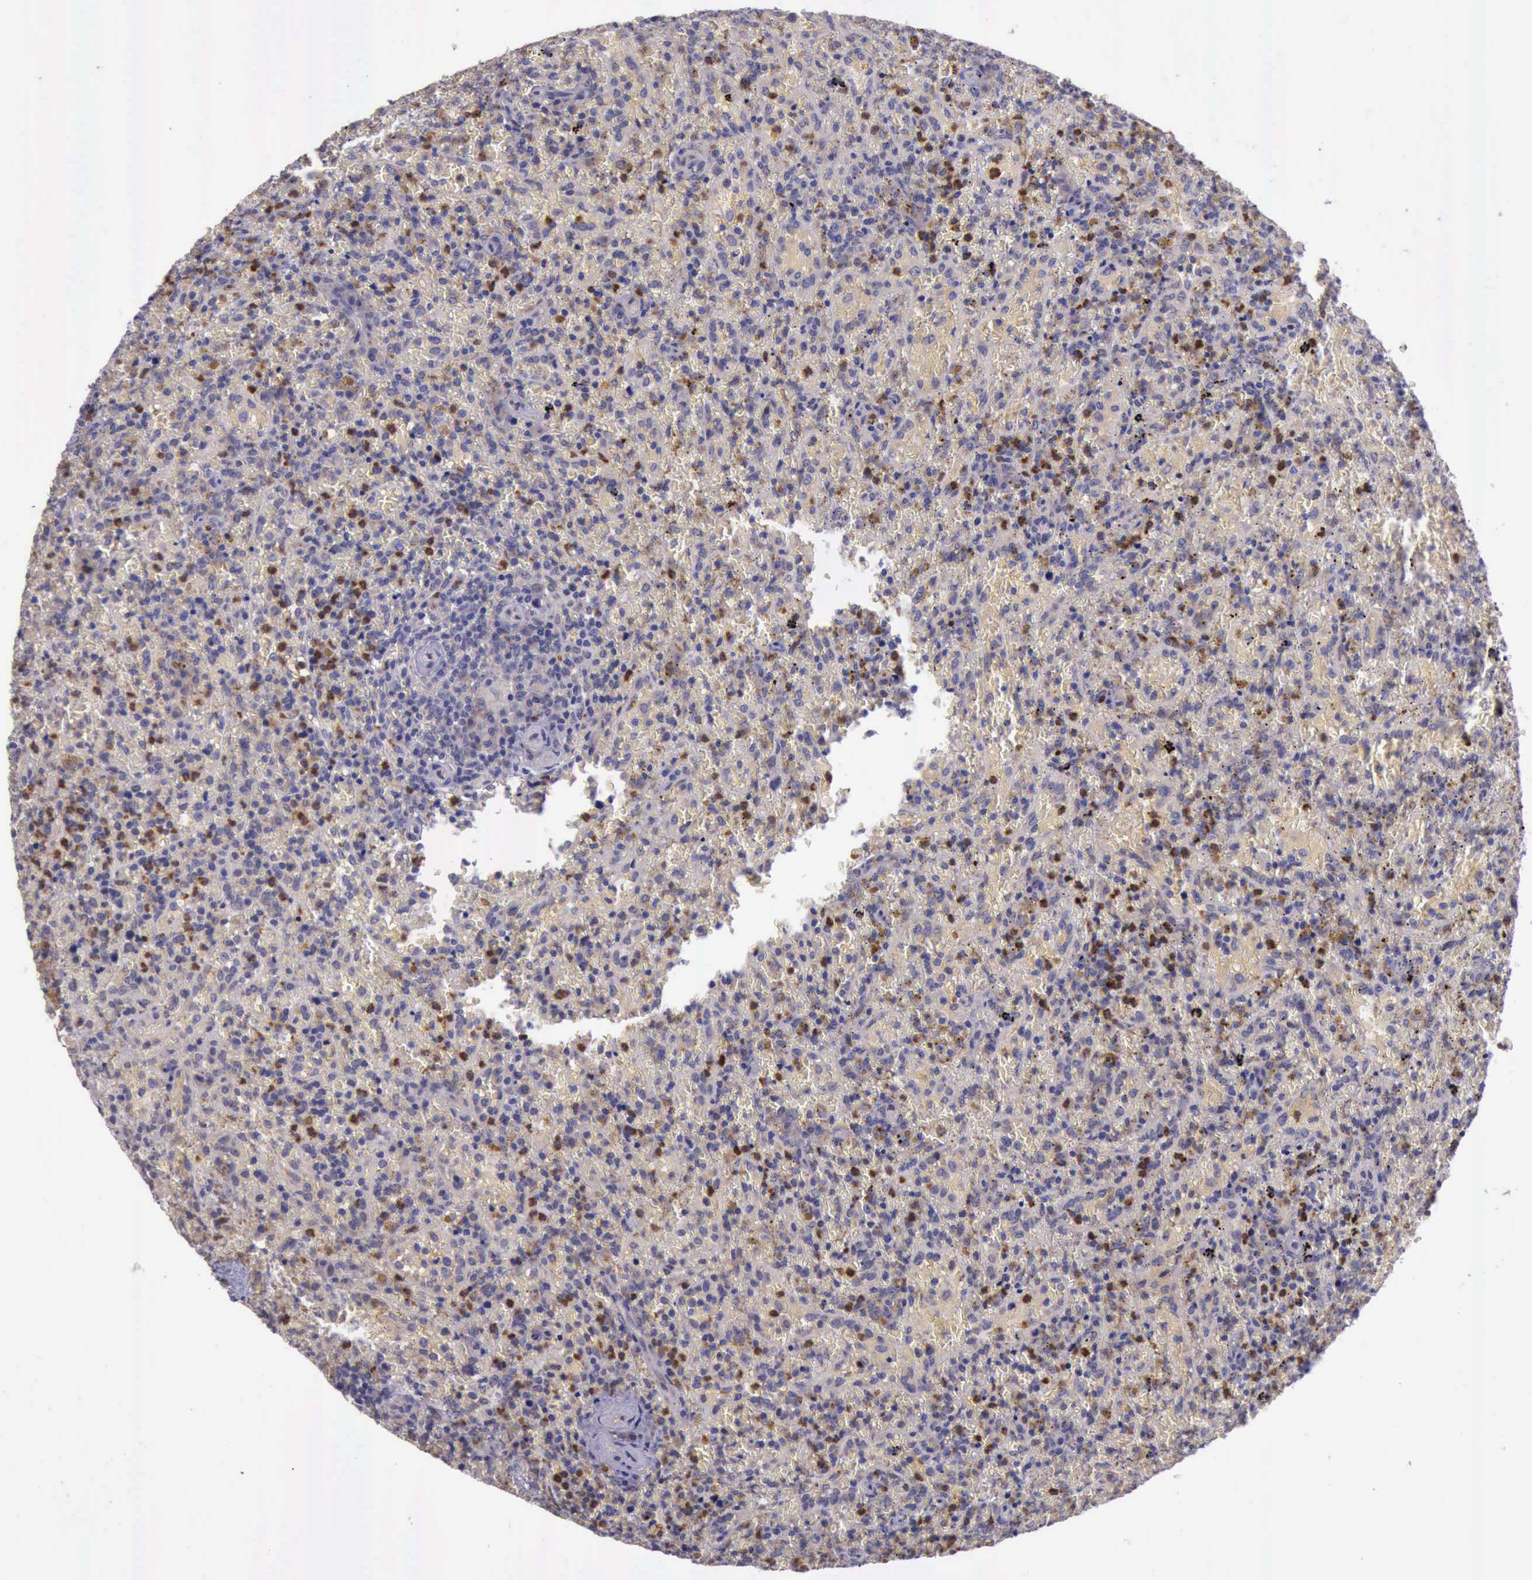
{"staining": {"intensity": "weak", "quantity": "25%-75%", "location": "cytoplasmic/membranous"}, "tissue": "lymphoma", "cell_type": "Tumor cells", "image_type": "cancer", "snomed": [{"axis": "morphology", "description": "Malignant lymphoma, non-Hodgkin's type, High grade"}, {"axis": "topography", "description": "Spleen"}, {"axis": "topography", "description": "Lymph node"}], "caption": "Malignant lymphoma, non-Hodgkin's type (high-grade) stained with DAB (3,3'-diaminobenzidine) immunohistochemistry demonstrates low levels of weak cytoplasmic/membranous positivity in about 25%-75% of tumor cells.", "gene": "PLEK2", "patient": {"sex": "female", "age": 70}}